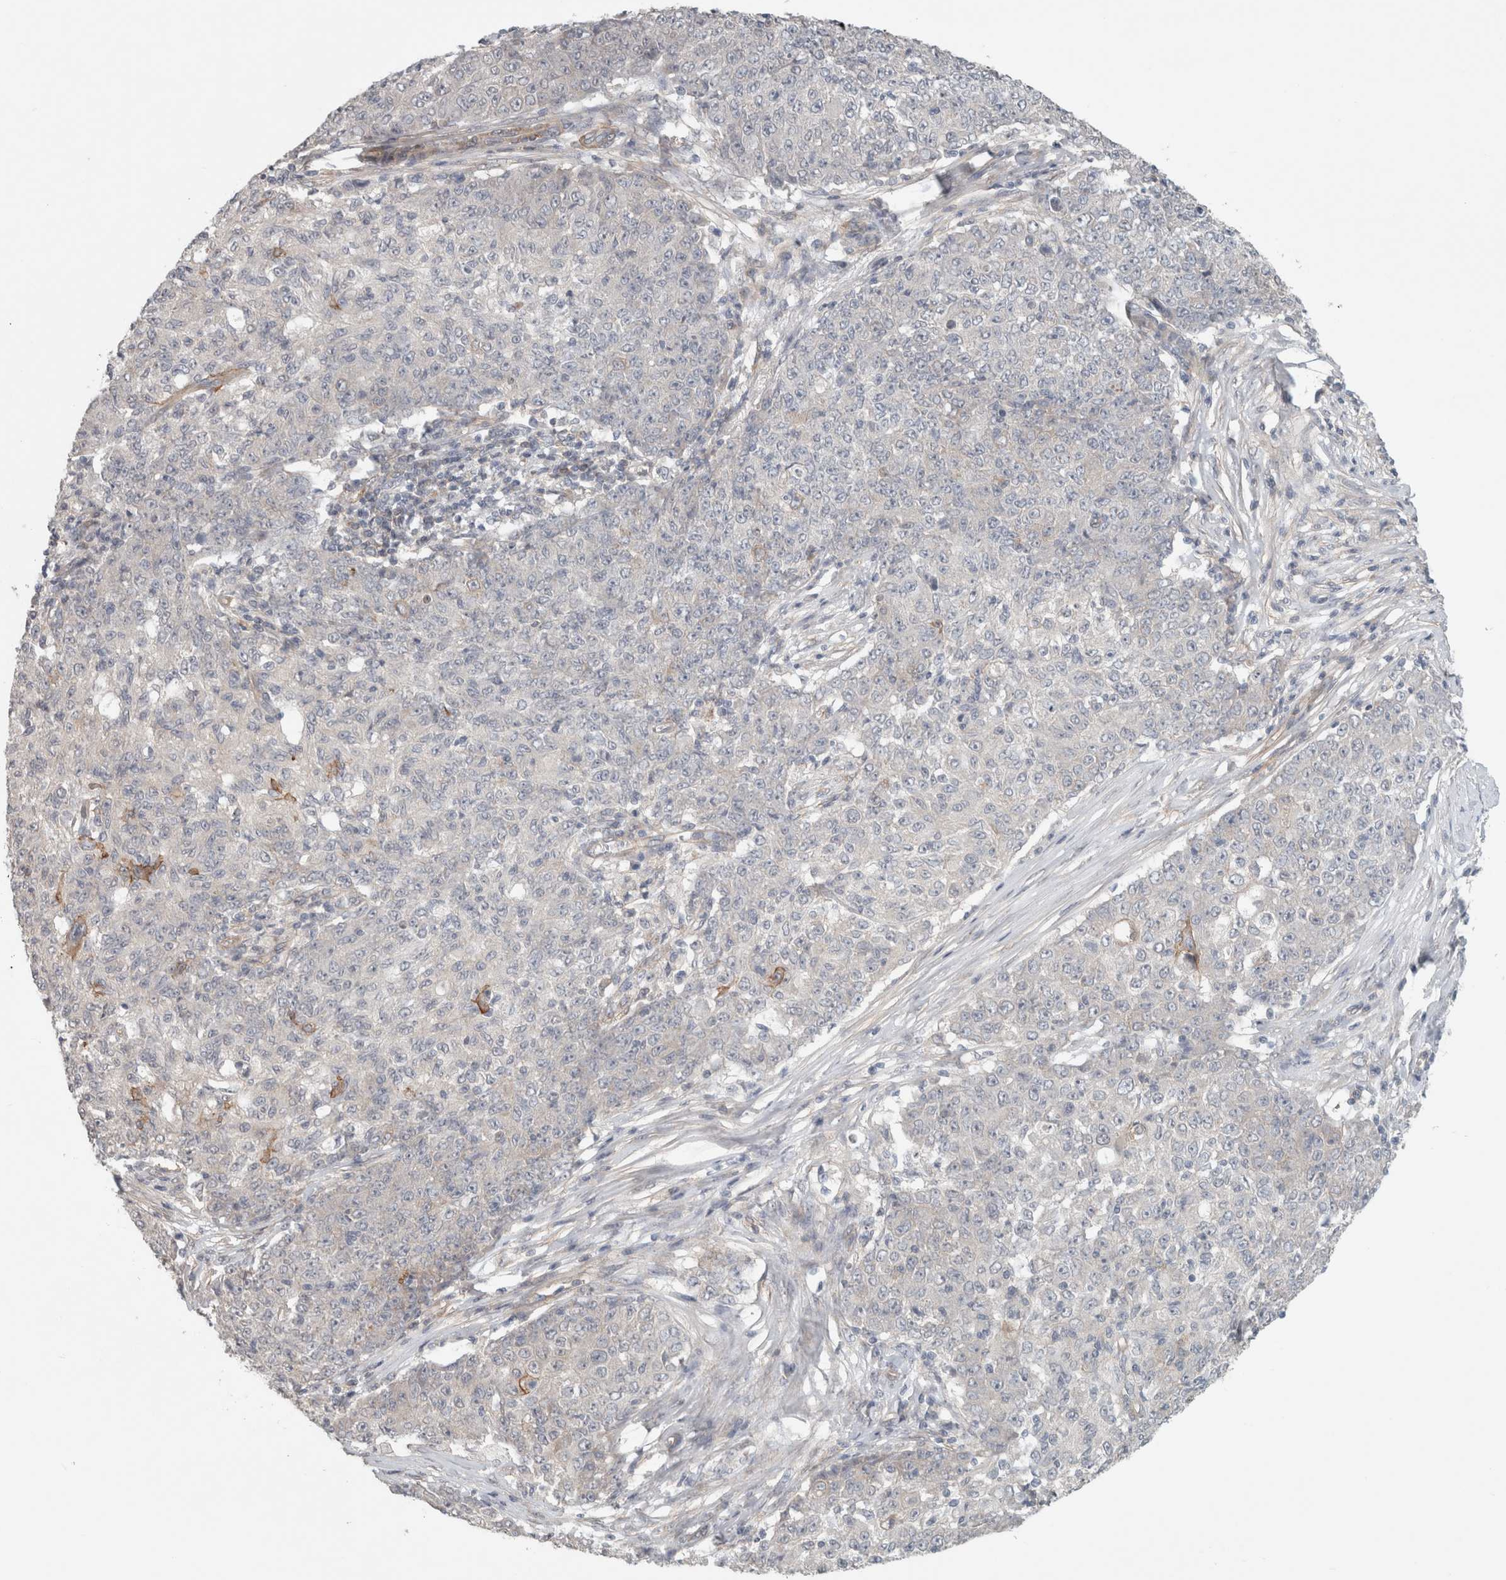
{"staining": {"intensity": "negative", "quantity": "none", "location": "none"}, "tissue": "ovarian cancer", "cell_type": "Tumor cells", "image_type": "cancer", "snomed": [{"axis": "morphology", "description": "Carcinoma, endometroid"}, {"axis": "topography", "description": "Ovary"}], "caption": "Immunohistochemical staining of human ovarian cancer (endometroid carcinoma) exhibits no significant expression in tumor cells.", "gene": "RASAL2", "patient": {"sex": "female", "age": 42}}